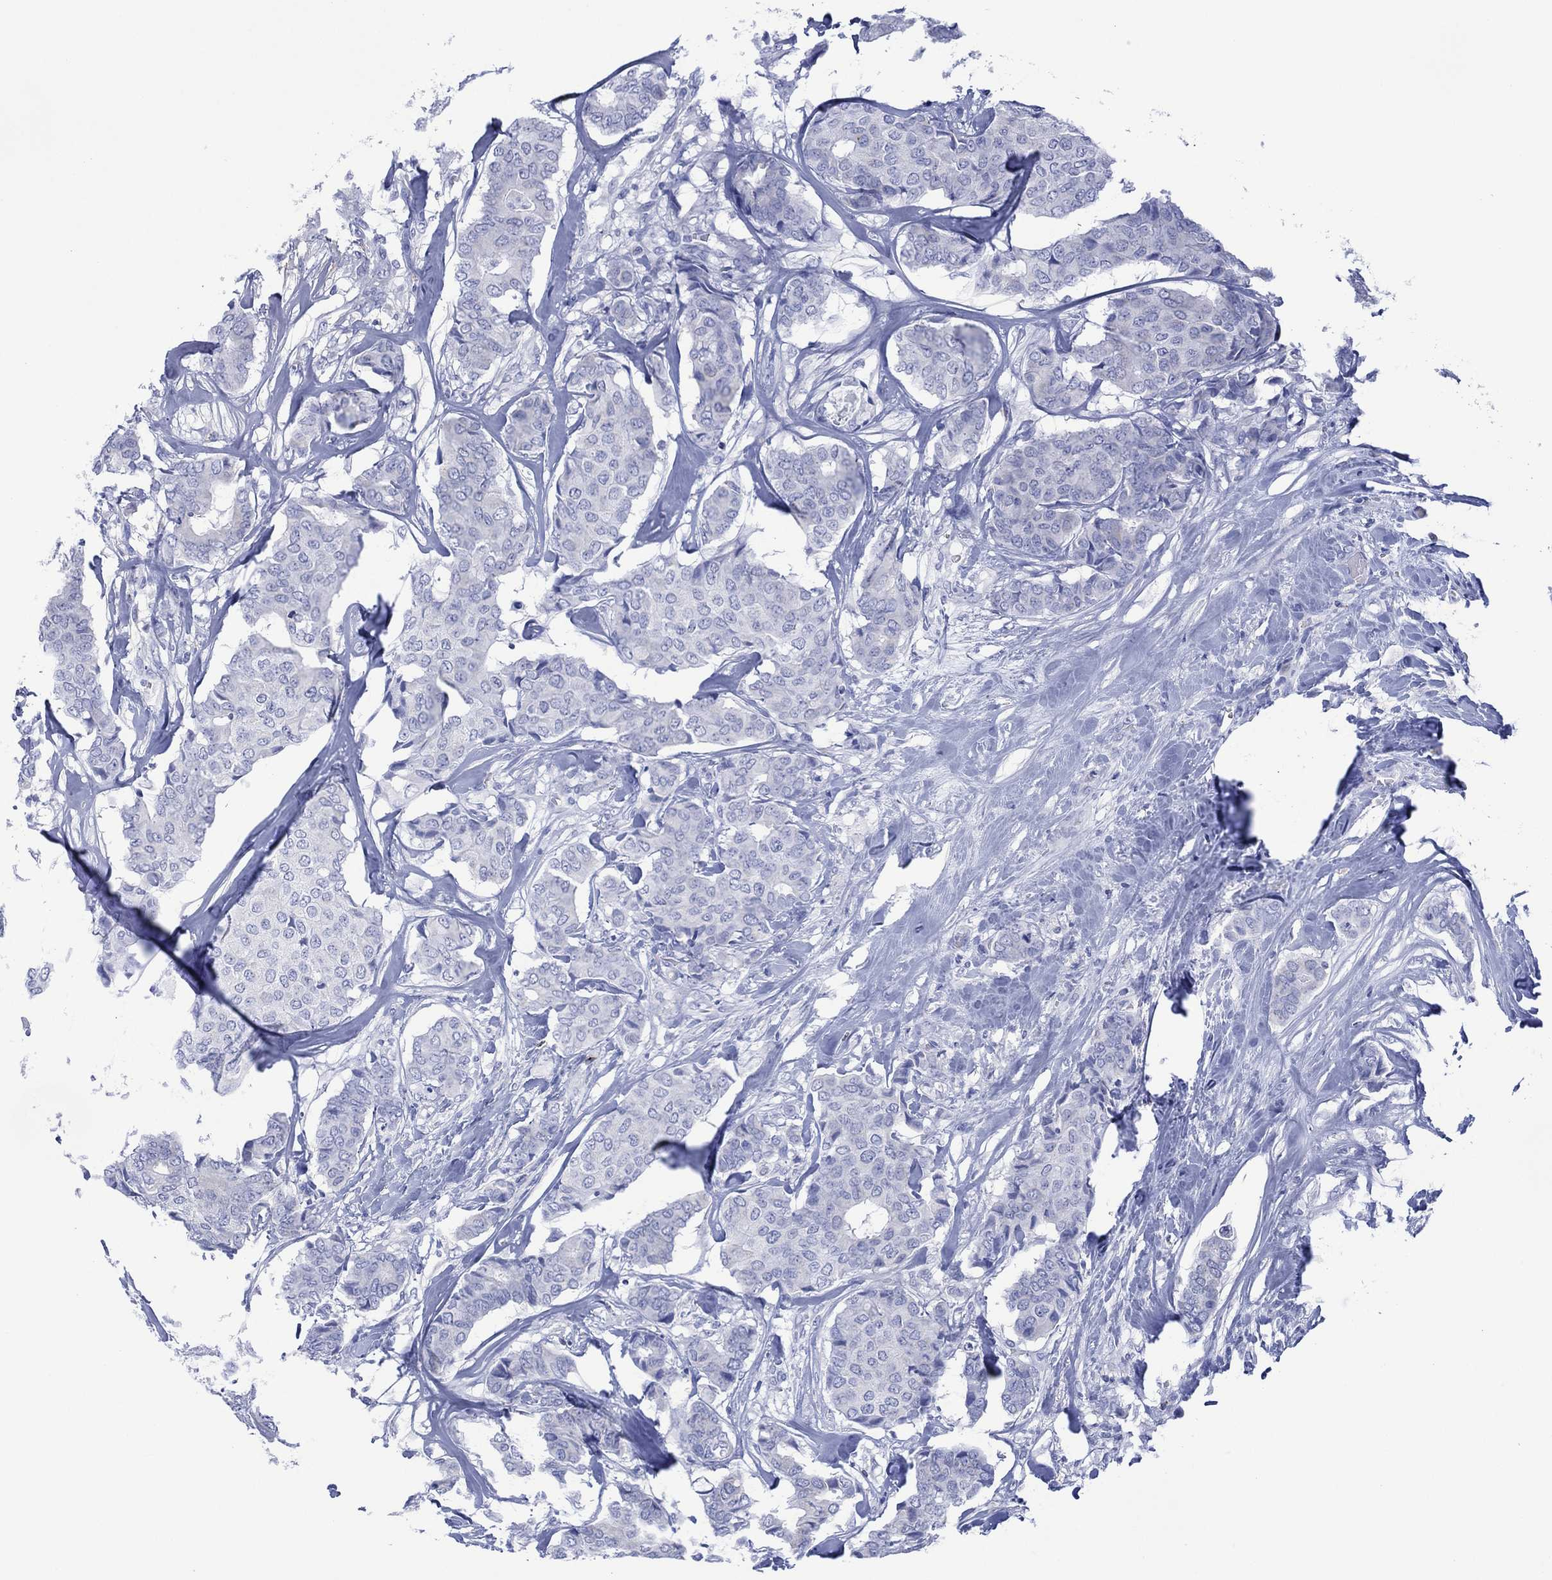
{"staining": {"intensity": "negative", "quantity": "none", "location": "none"}, "tissue": "breast cancer", "cell_type": "Tumor cells", "image_type": "cancer", "snomed": [{"axis": "morphology", "description": "Duct carcinoma"}, {"axis": "topography", "description": "Breast"}], "caption": "Immunohistochemistry (IHC) micrograph of neoplastic tissue: breast invasive ductal carcinoma stained with DAB shows no significant protein expression in tumor cells. (DAB (3,3'-diaminobenzidine) immunohistochemistry visualized using brightfield microscopy, high magnification).", "gene": "DPP4", "patient": {"sex": "female", "age": 75}}